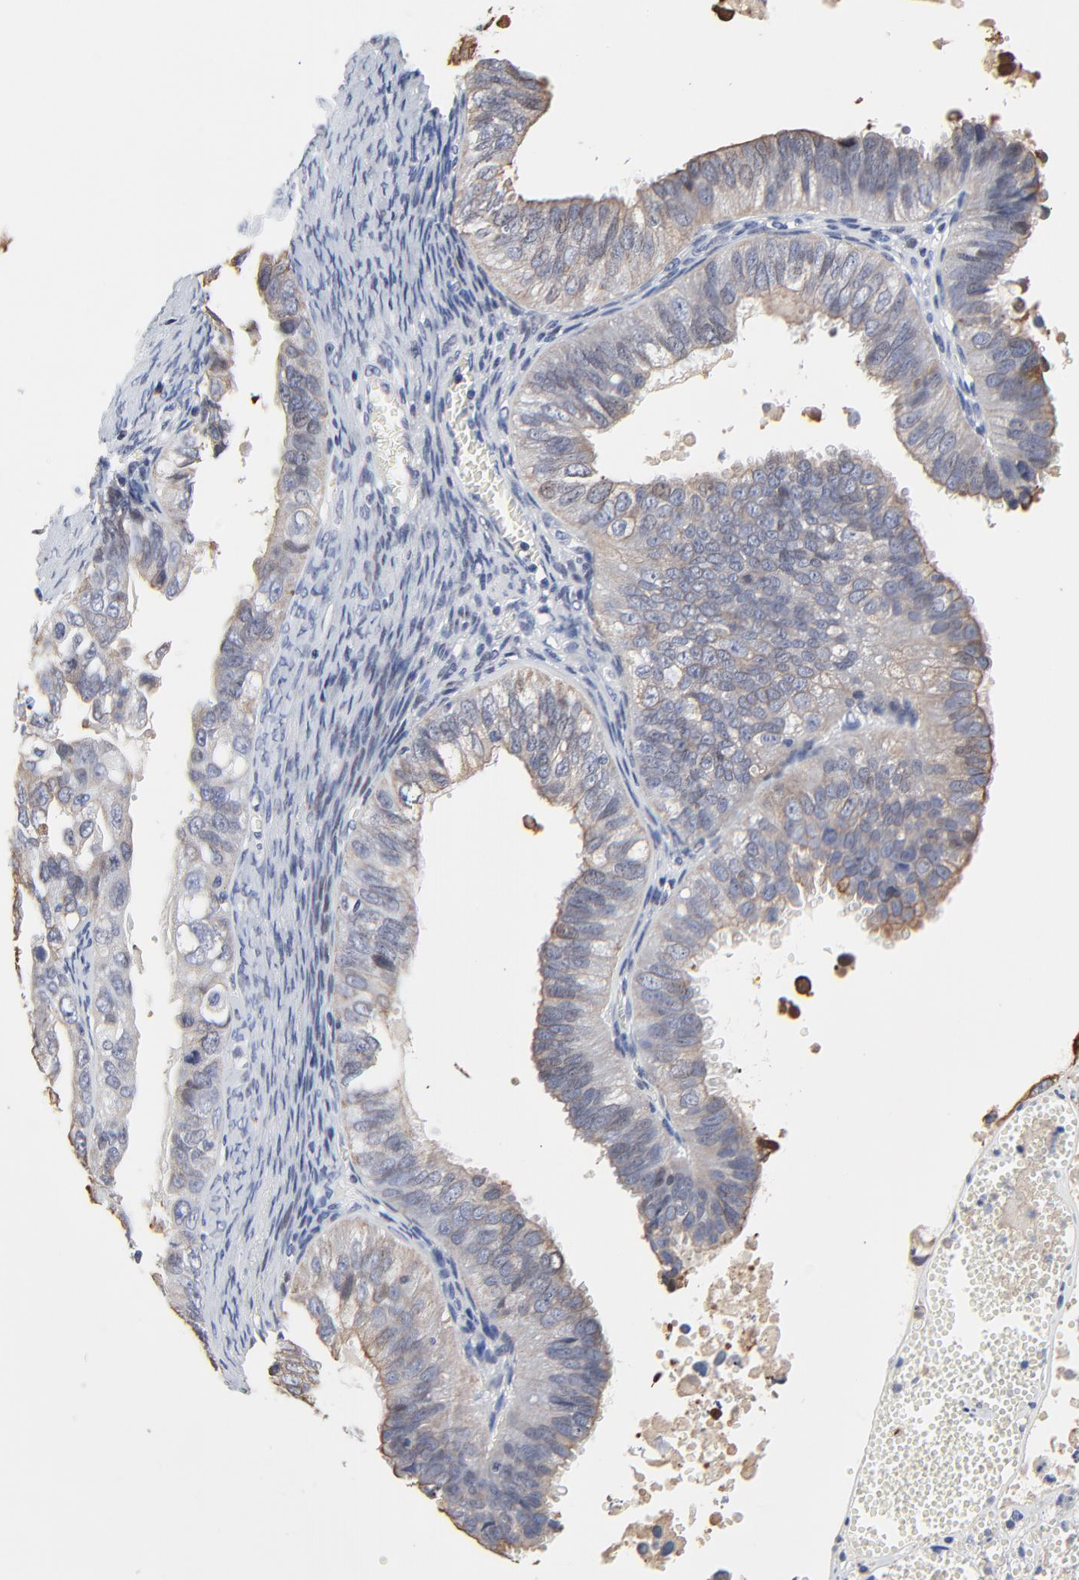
{"staining": {"intensity": "negative", "quantity": "none", "location": "none"}, "tissue": "ovarian cancer", "cell_type": "Tumor cells", "image_type": "cancer", "snomed": [{"axis": "morphology", "description": "Carcinoma, endometroid"}, {"axis": "topography", "description": "Ovary"}], "caption": "The histopathology image displays no staining of tumor cells in ovarian cancer (endometroid carcinoma). (Stains: DAB IHC with hematoxylin counter stain, Microscopy: brightfield microscopy at high magnification).", "gene": "LNX1", "patient": {"sex": "female", "age": 85}}